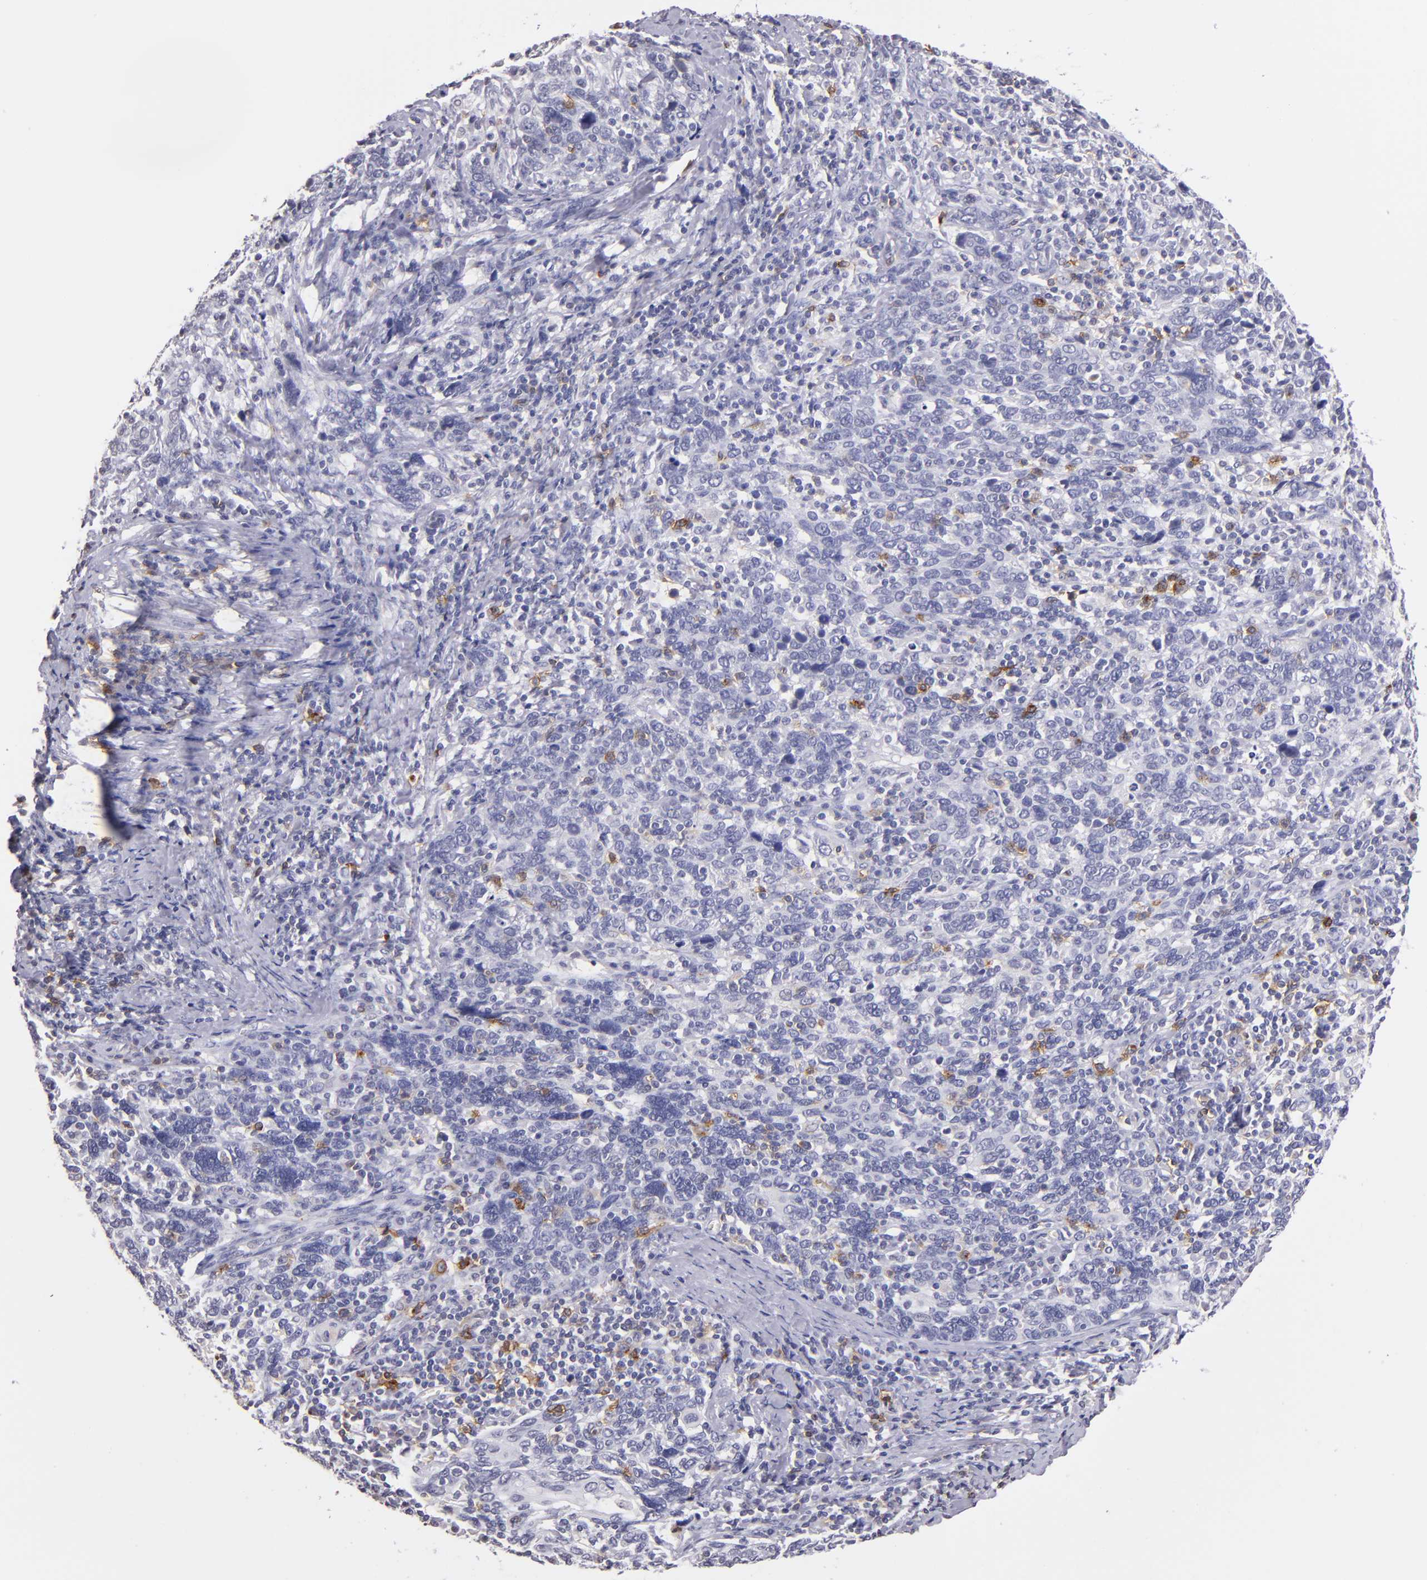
{"staining": {"intensity": "negative", "quantity": "none", "location": "none"}, "tissue": "cervical cancer", "cell_type": "Tumor cells", "image_type": "cancer", "snomed": [{"axis": "morphology", "description": "Squamous cell carcinoma, NOS"}, {"axis": "topography", "description": "Cervix"}], "caption": "DAB (3,3'-diaminobenzidine) immunohistochemical staining of human squamous cell carcinoma (cervical) demonstrates no significant staining in tumor cells.", "gene": "IL2RA", "patient": {"sex": "female", "age": 41}}